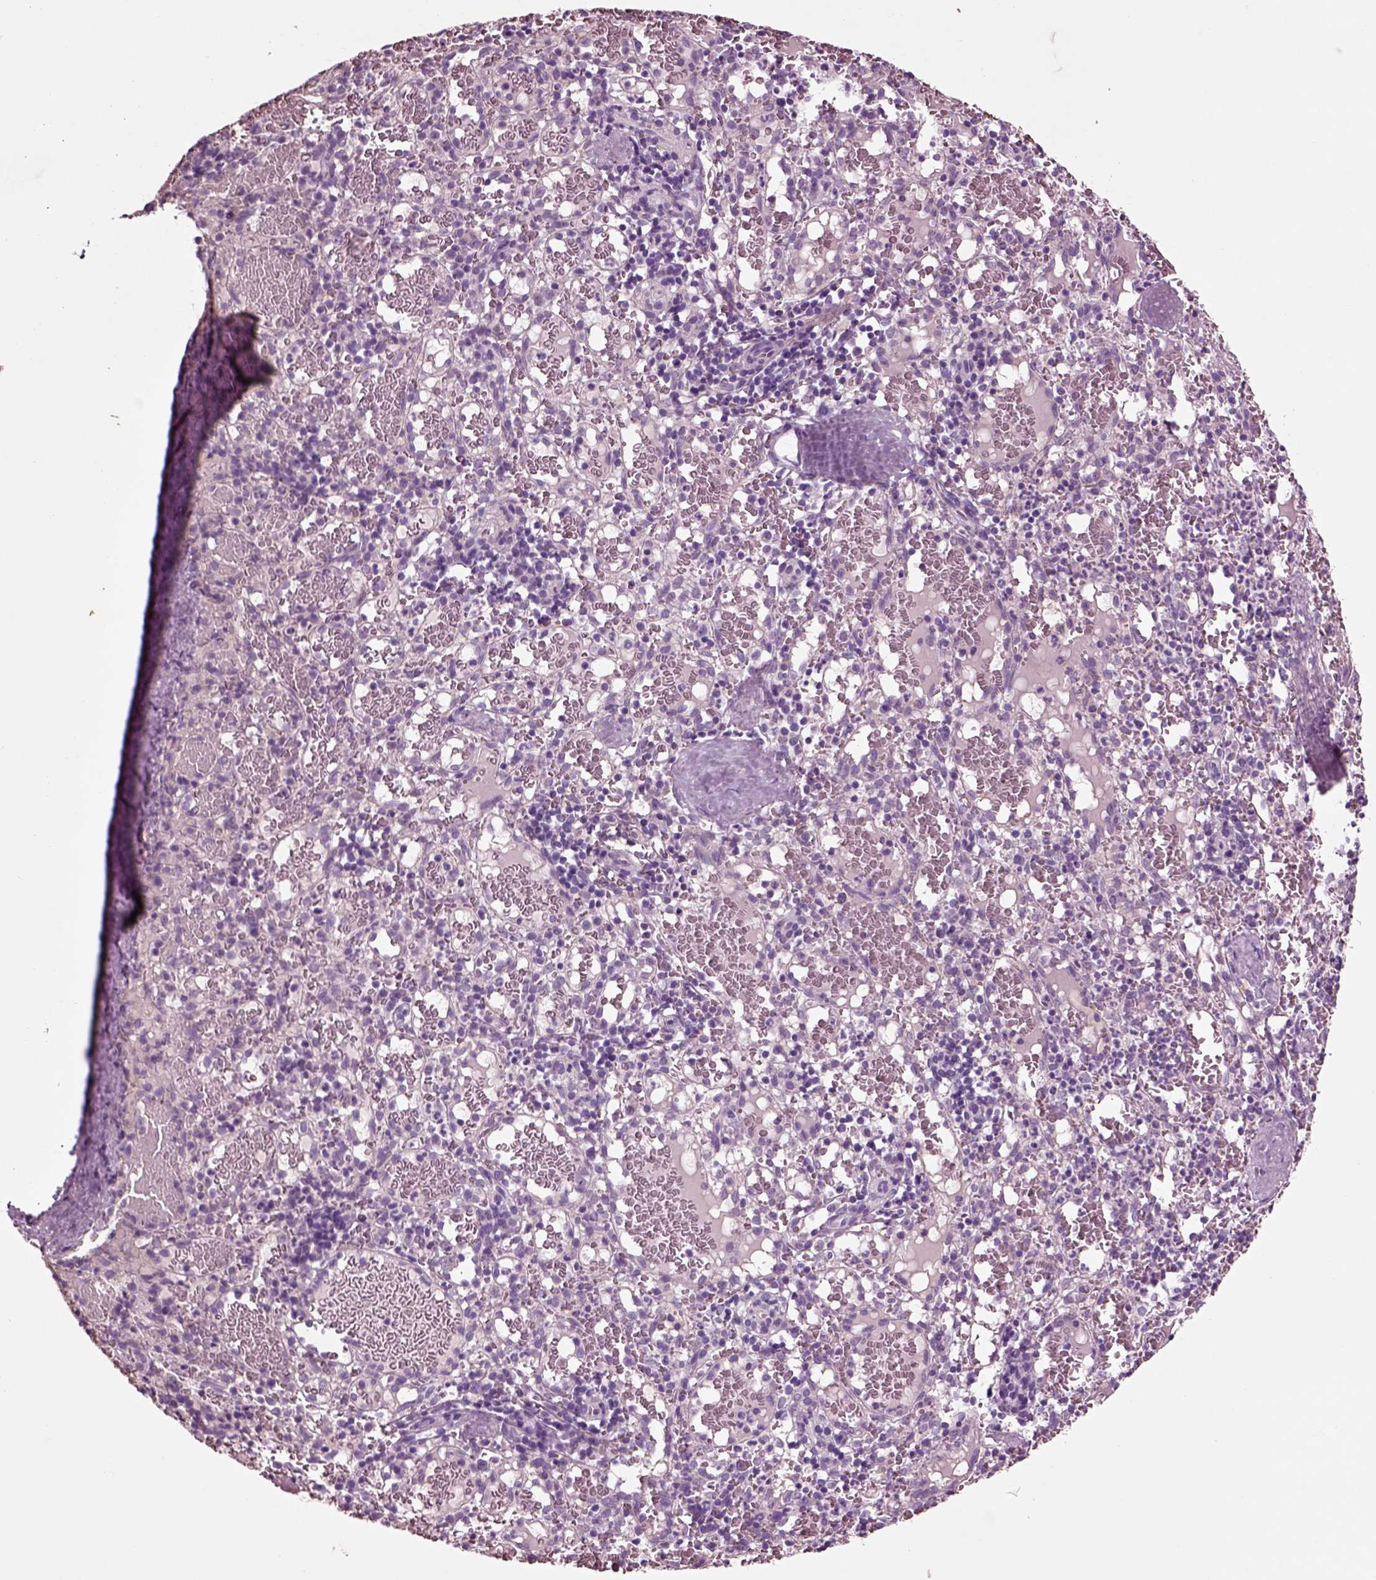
{"staining": {"intensity": "negative", "quantity": "none", "location": "none"}, "tissue": "spleen", "cell_type": "Cells in red pulp", "image_type": "normal", "snomed": [{"axis": "morphology", "description": "Normal tissue, NOS"}, {"axis": "topography", "description": "Spleen"}], "caption": "An image of spleen stained for a protein displays no brown staining in cells in red pulp. (Stains: DAB immunohistochemistry with hematoxylin counter stain, Microscopy: brightfield microscopy at high magnification).", "gene": "CHGB", "patient": {"sex": "male", "age": 11}}